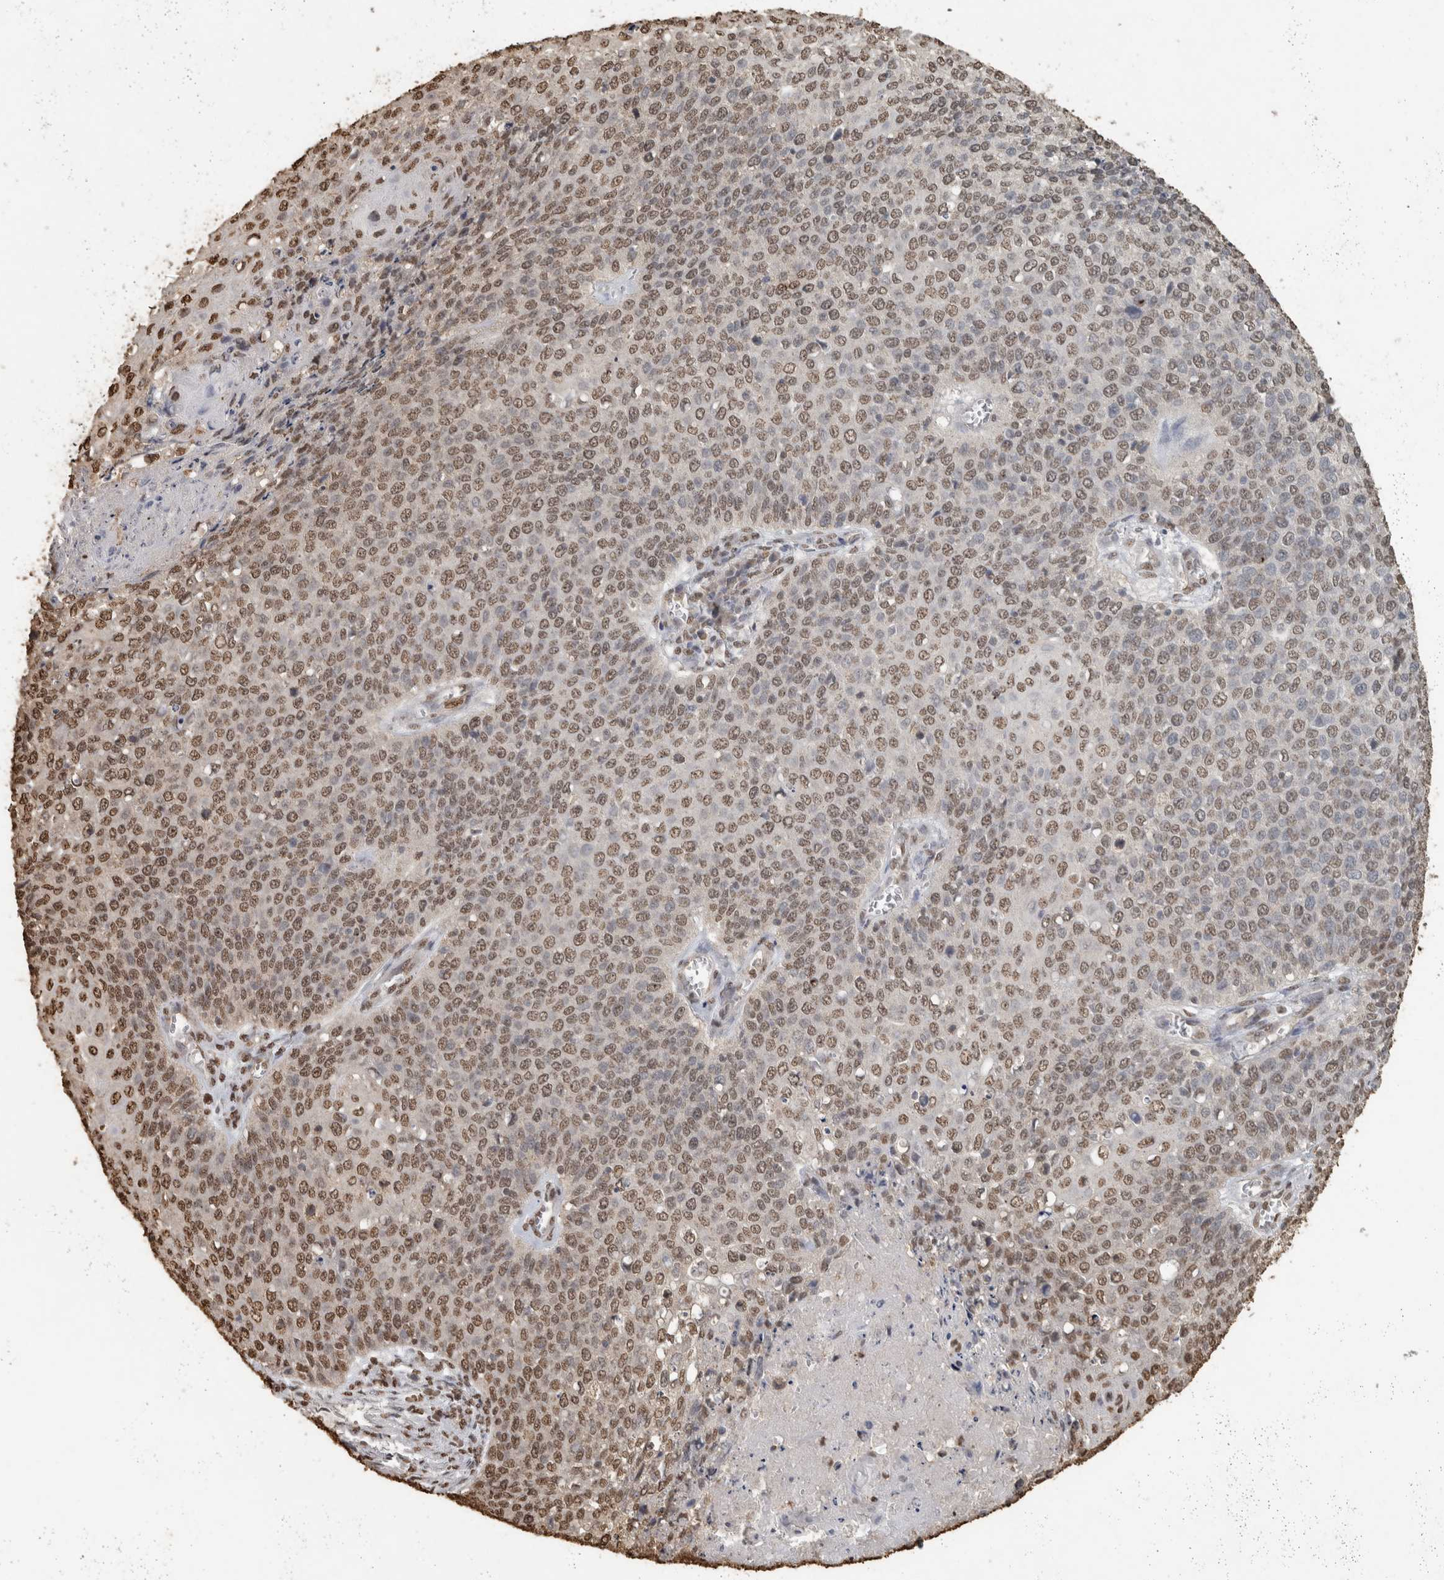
{"staining": {"intensity": "moderate", "quantity": ">75%", "location": "nuclear"}, "tissue": "cervical cancer", "cell_type": "Tumor cells", "image_type": "cancer", "snomed": [{"axis": "morphology", "description": "Squamous cell carcinoma, NOS"}, {"axis": "topography", "description": "Cervix"}], "caption": "Squamous cell carcinoma (cervical) tissue exhibits moderate nuclear positivity in about >75% of tumor cells (Stains: DAB (3,3'-diaminobenzidine) in brown, nuclei in blue, Microscopy: brightfield microscopy at high magnification).", "gene": "HAND2", "patient": {"sex": "female", "age": 39}}